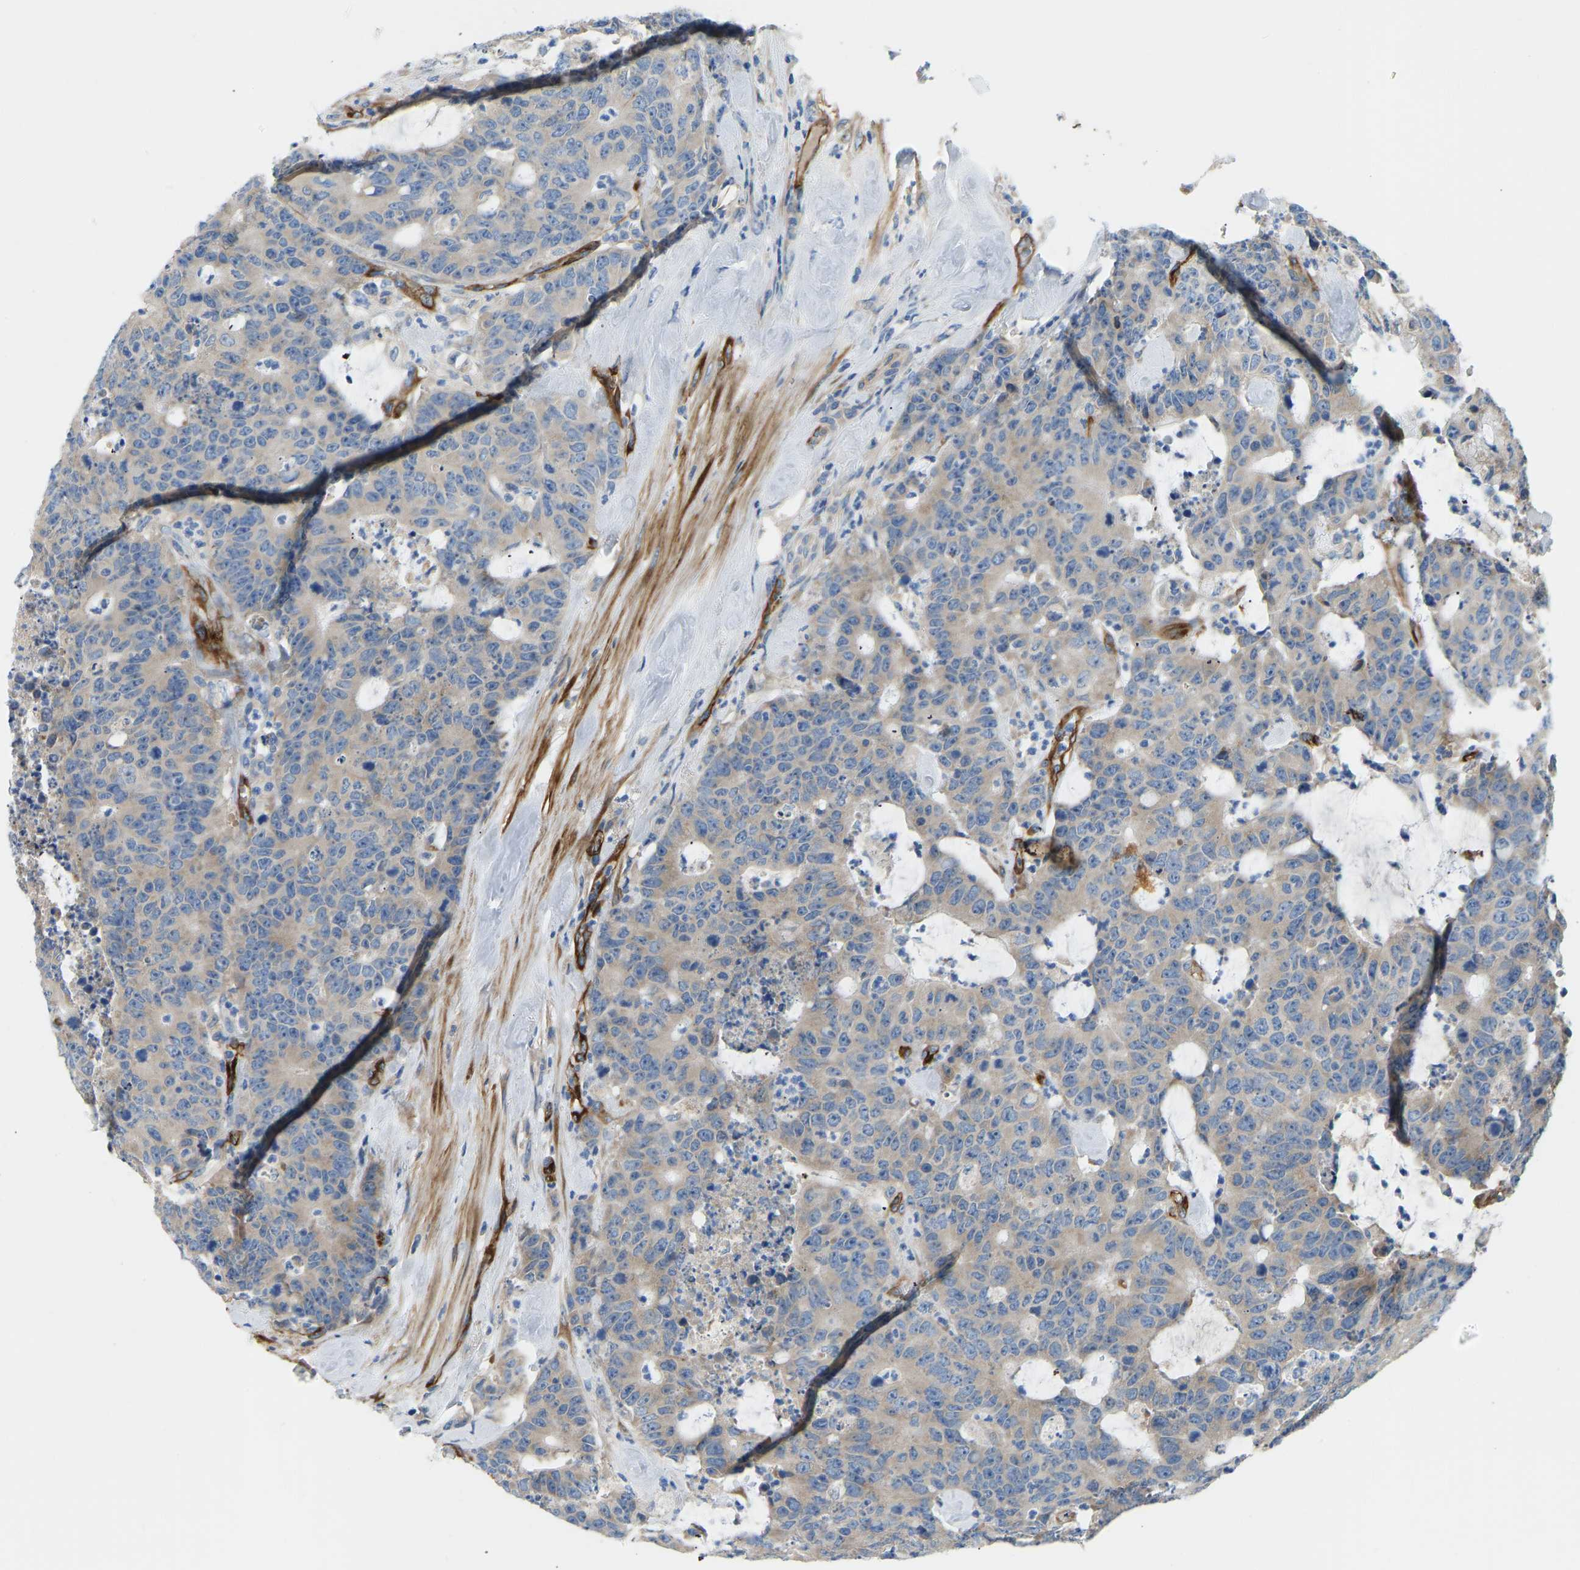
{"staining": {"intensity": "moderate", "quantity": "<25%", "location": "cytoplasmic/membranous"}, "tissue": "colorectal cancer", "cell_type": "Tumor cells", "image_type": "cancer", "snomed": [{"axis": "morphology", "description": "Adenocarcinoma, NOS"}, {"axis": "topography", "description": "Colon"}], "caption": "Brown immunohistochemical staining in human colorectal cancer demonstrates moderate cytoplasmic/membranous expression in approximately <25% of tumor cells.", "gene": "COL15A1", "patient": {"sex": "female", "age": 86}}